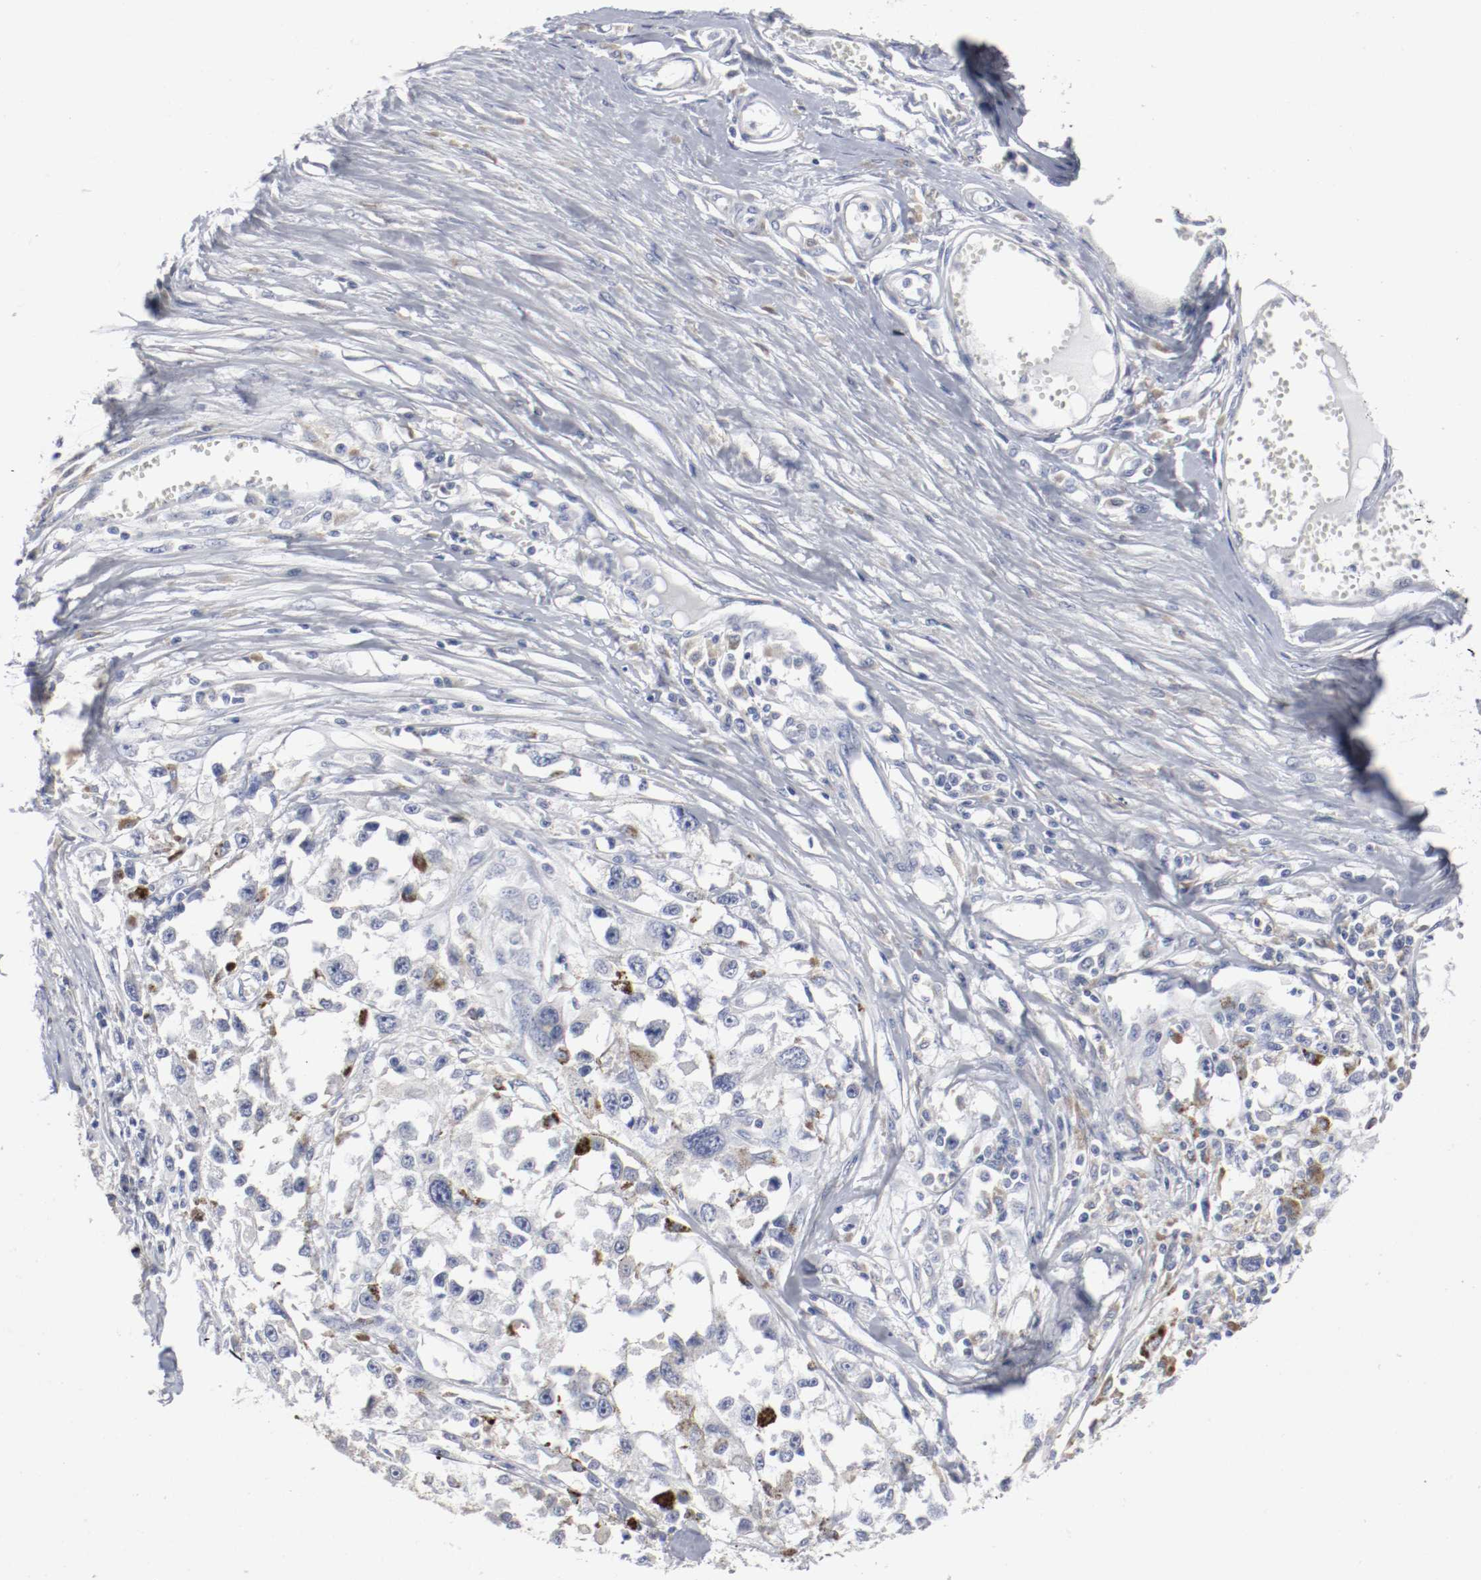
{"staining": {"intensity": "negative", "quantity": "none", "location": "none"}, "tissue": "melanoma", "cell_type": "Tumor cells", "image_type": "cancer", "snomed": [{"axis": "morphology", "description": "Malignant melanoma, Metastatic site"}, {"axis": "topography", "description": "Lymph node"}], "caption": "DAB immunohistochemical staining of malignant melanoma (metastatic site) exhibits no significant expression in tumor cells.", "gene": "FGFBP1", "patient": {"sex": "male", "age": 59}}